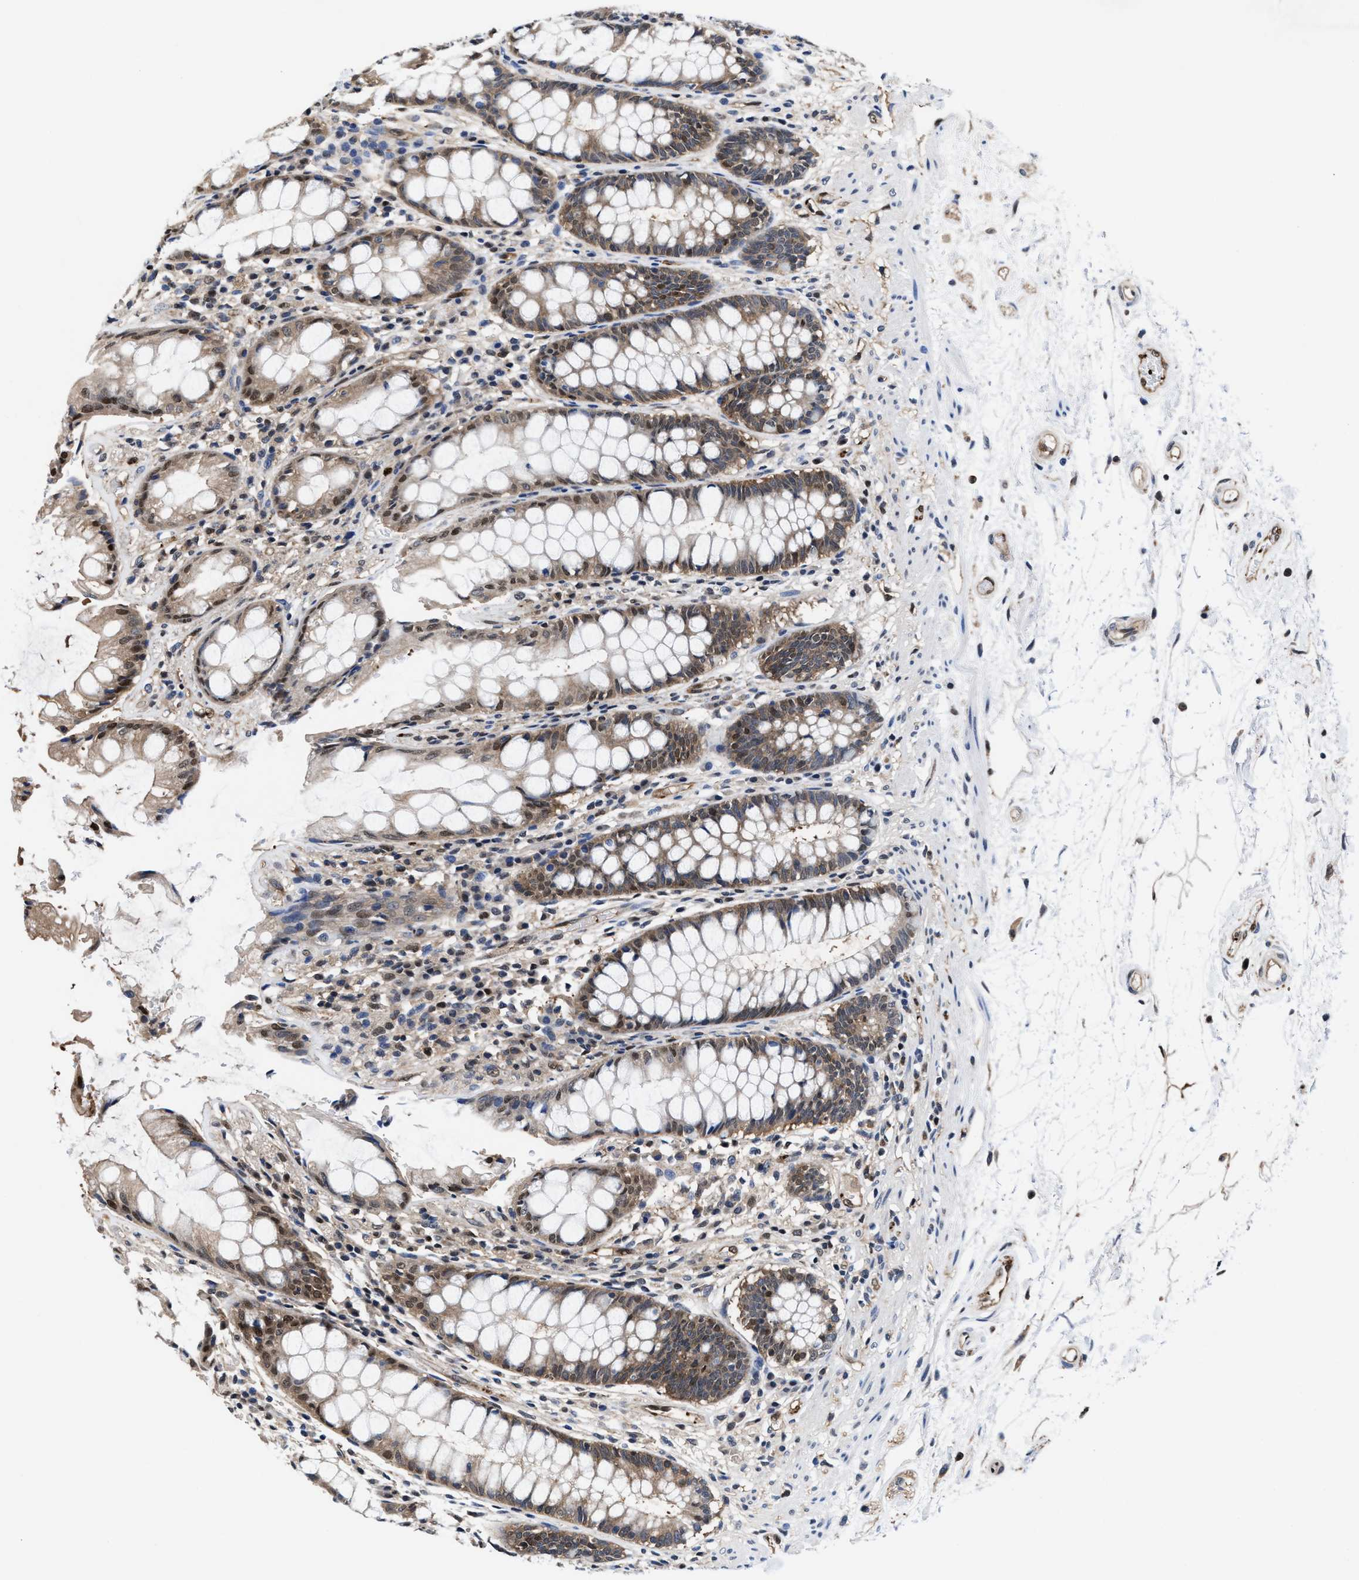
{"staining": {"intensity": "weak", "quantity": ">75%", "location": "cytoplasmic/membranous,nuclear"}, "tissue": "rectum", "cell_type": "Glandular cells", "image_type": "normal", "snomed": [{"axis": "morphology", "description": "Normal tissue, NOS"}, {"axis": "topography", "description": "Rectum"}], "caption": "DAB (3,3'-diaminobenzidine) immunohistochemical staining of normal rectum exhibits weak cytoplasmic/membranous,nuclear protein expression in about >75% of glandular cells.", "gene": "ACLY", "patient": {"sex": "male", "age": 64}}